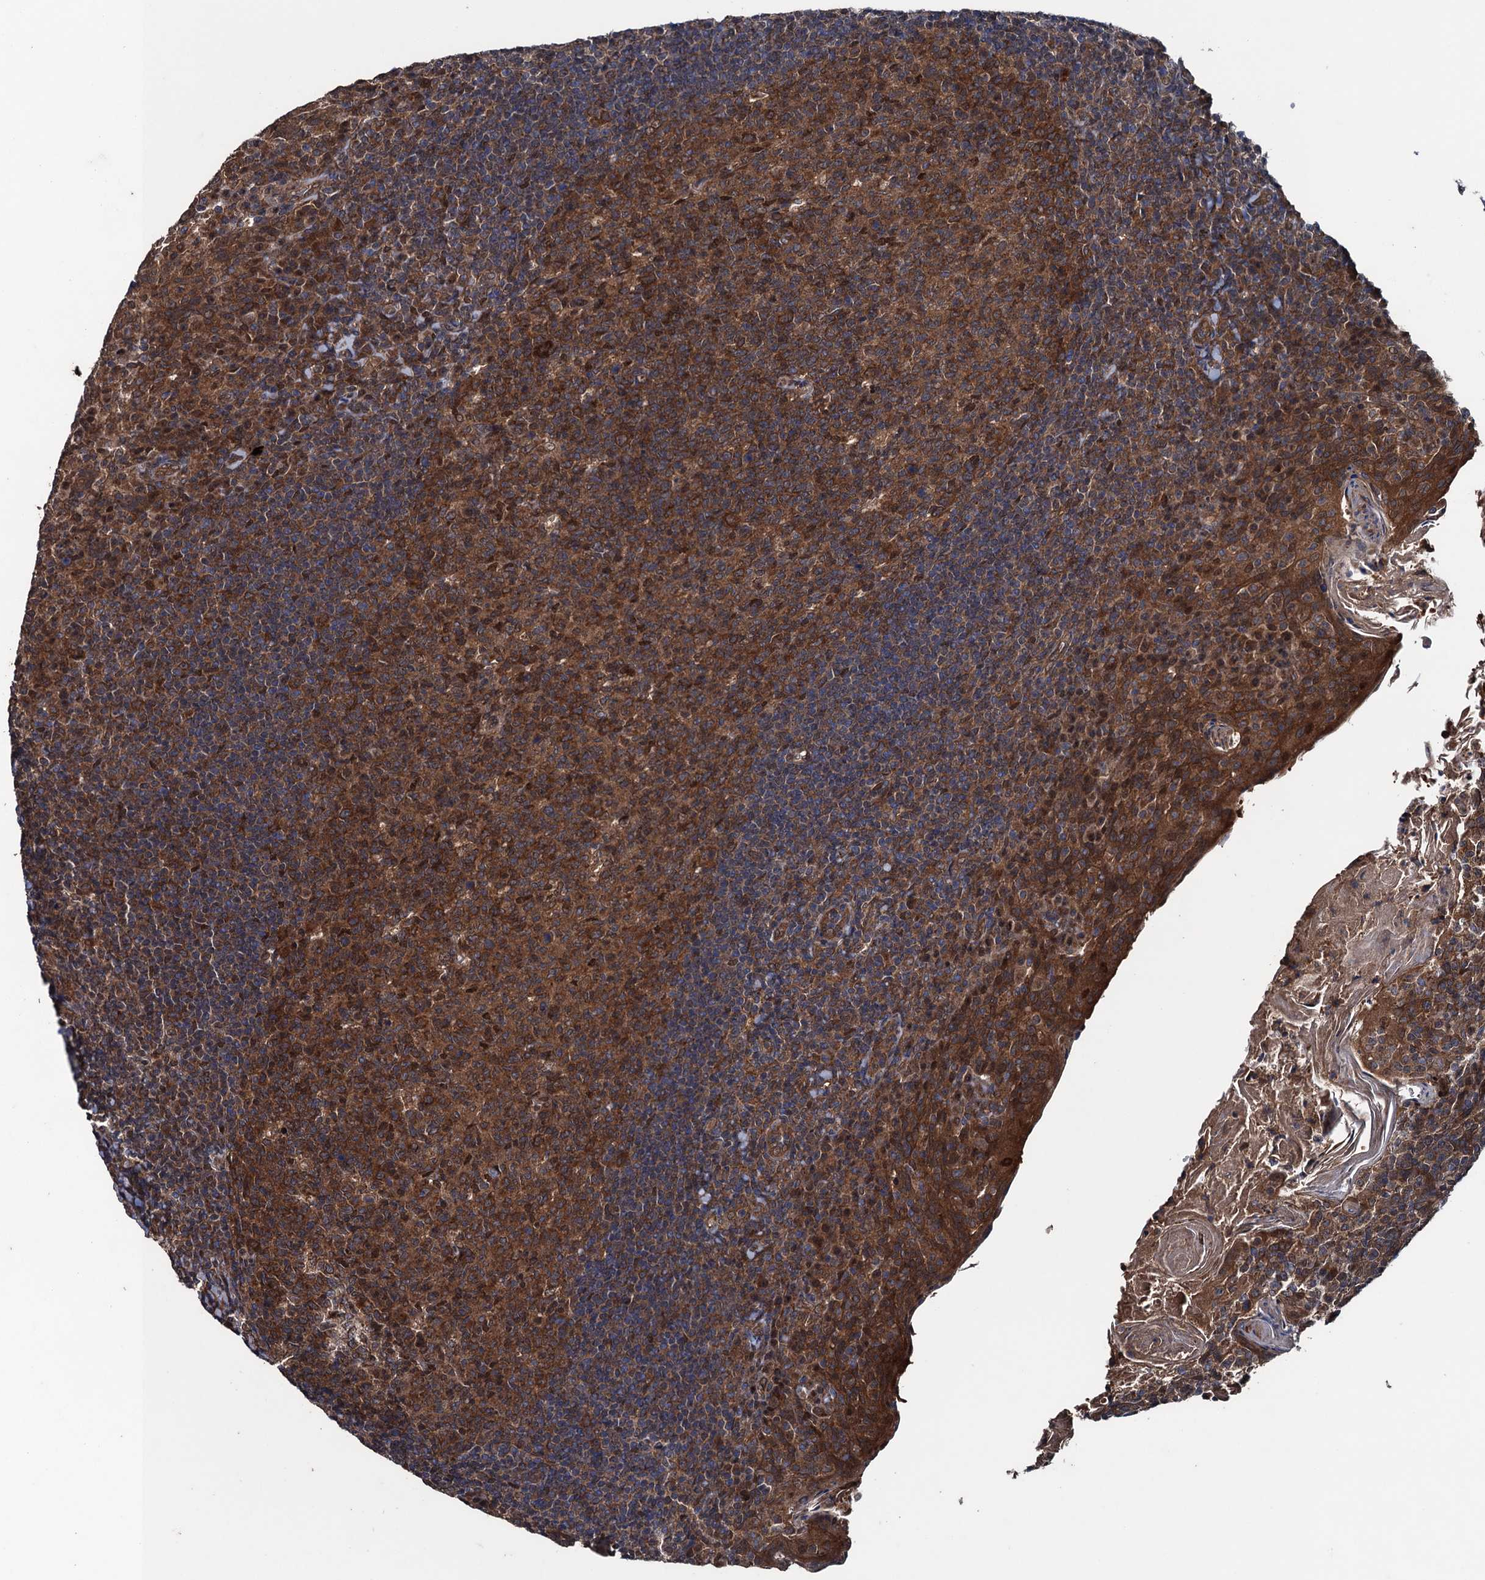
{"staining": {"intensity": "moderate", "quantity": ">75%", "location": "cytoplasmic/membranous"}, "tissue": "tonsil", "cell_type": "Germinal center cells", "image_type": "normal", "snomed": [{"axis": "morphology", "description": "Normal tissue, NOS"}, {"axis": "topography", "description": "Tonsil"}], "caption": "Brown immunohistochemical staining in normal tonsil shows moderate cytoplasmic/membranous expression in about >75% of germinal center cells. (DAB IHC with brightfield microscopy, high magnification).", "gene": "BLTP3B", "patient": {"sex": "female", "age": 10}}